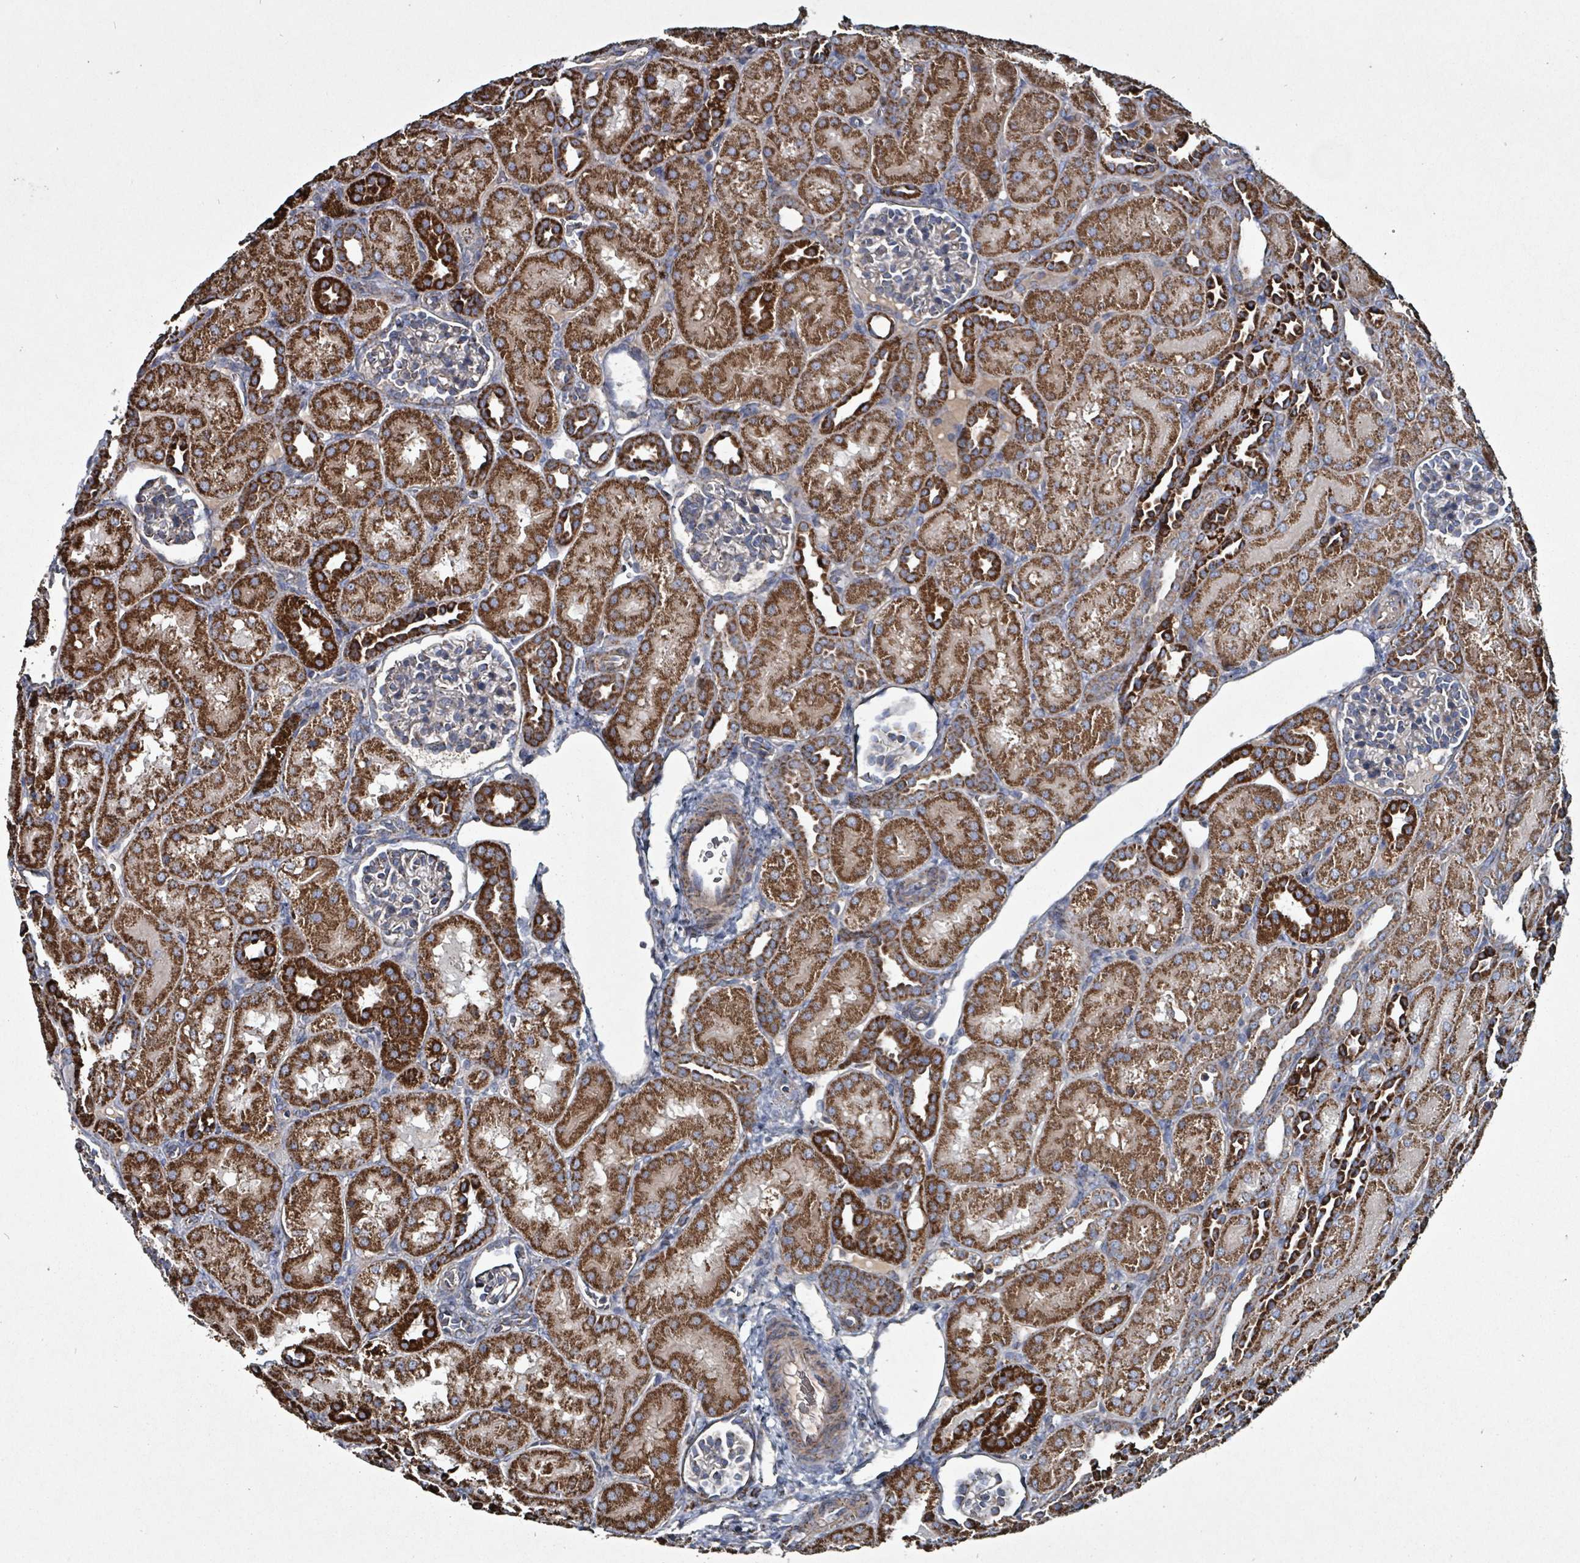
{"staining": {"intensity": "moderate", "quantity": "<25%", "location": "cytoplasmic/membranous"}, "tissue": "kidney", "cell_type": "Cells in glomeruli", "image_type": "normal", "snomed": [{"axis": "morphology", "description": "Normal tissue, NOS"}, {"axis": "topography", "description": "Kidney"}], "caption": "The micrograph demonstrates staining of unremarkable kidney, revealing moderate cytoplasmic/membranous protein staining (brown color) within cells in glomeruli.", "gene": "ABHD18", "patient": {"sex": "male", "age": 1}}